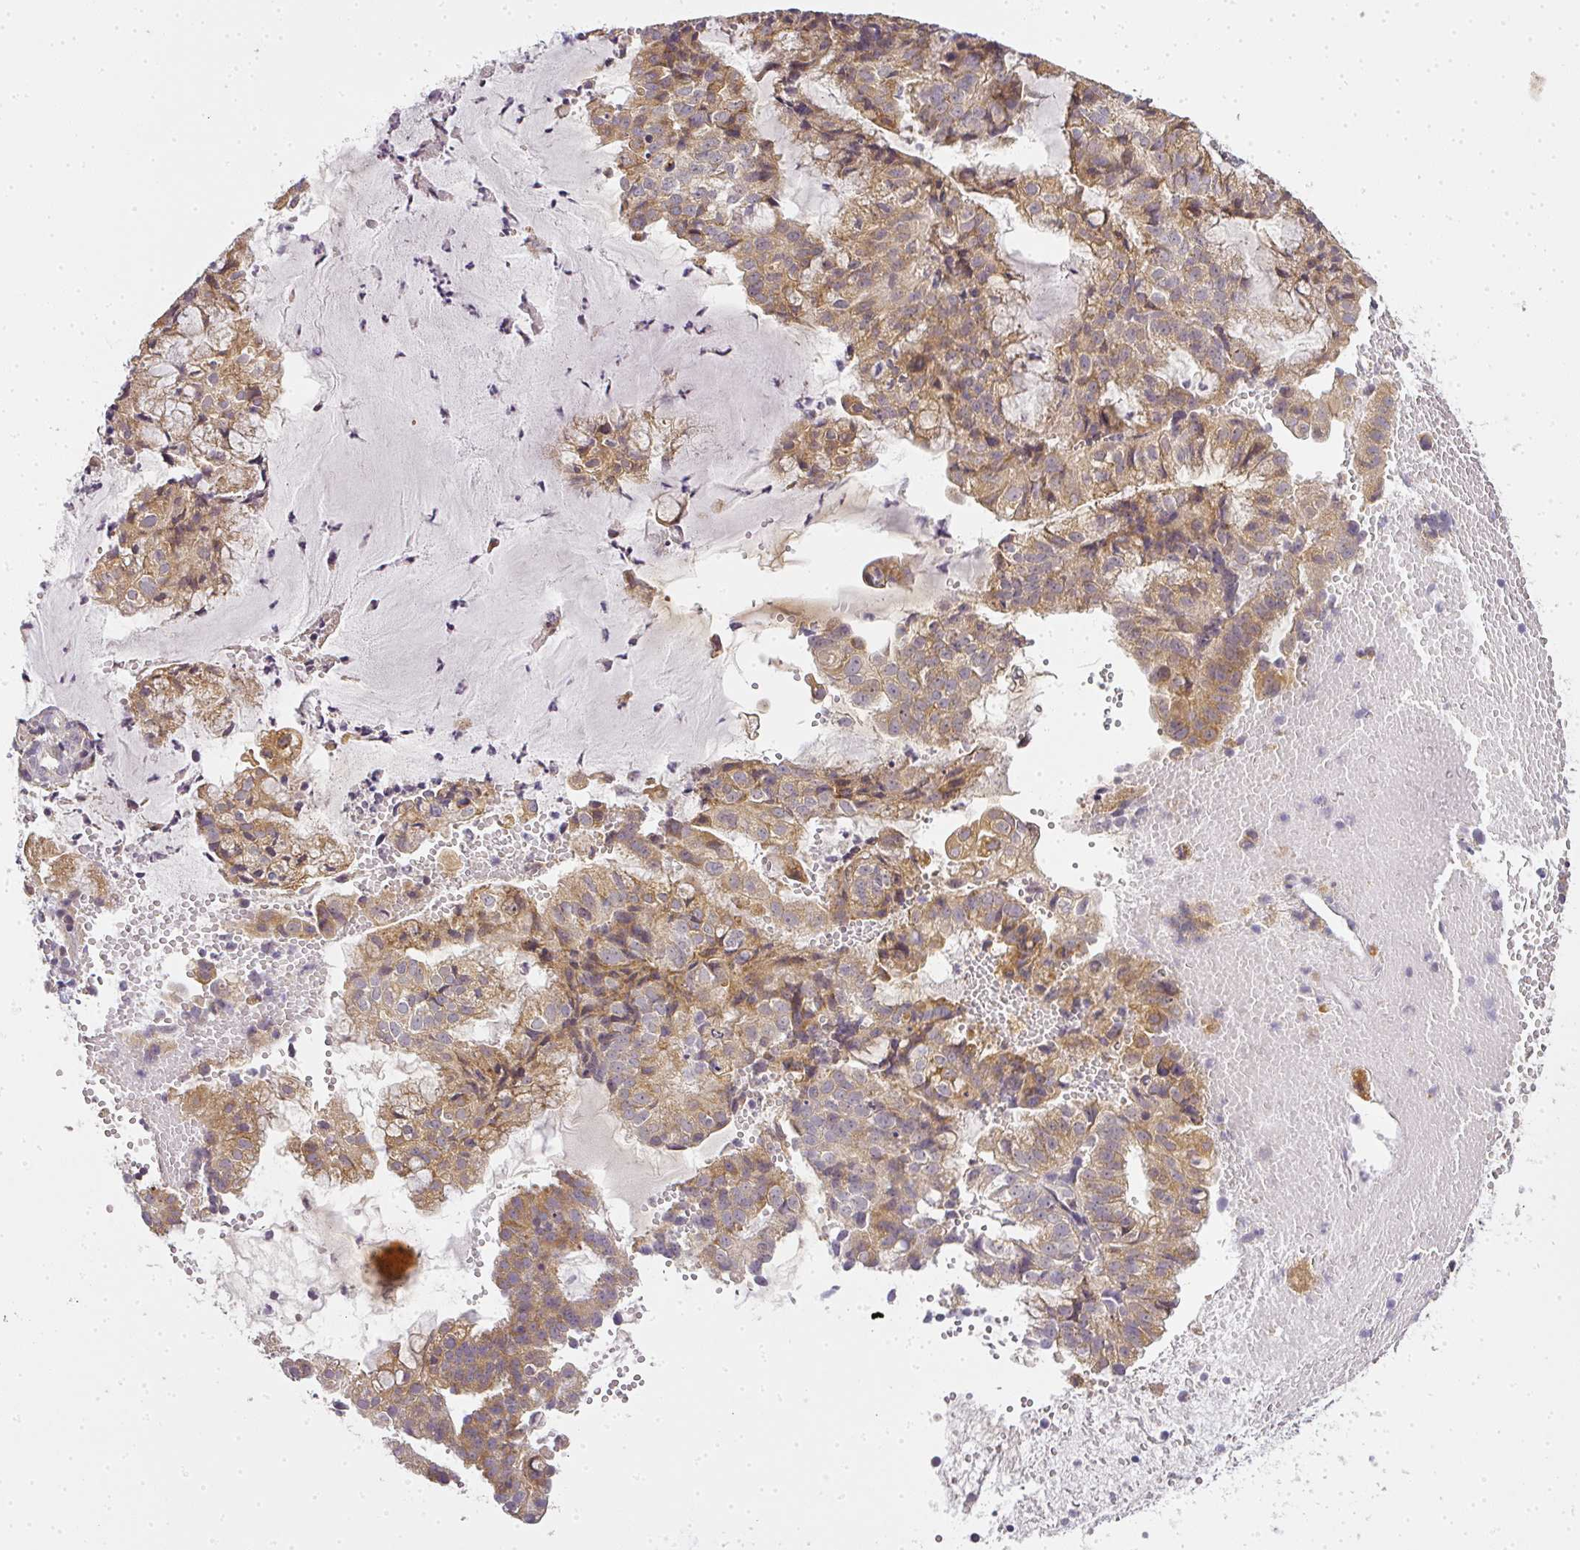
{"staining": {"intensity": "moderate", "quantity": ">75%", "location": "cytoplasmic/membranous"}, "tissue": "endometrial cancer", "cell_type": "Tumor cells", "image_type": "cancer", "snomed": [{"axis": "morphology", "description": "Adenocarcinoma, NOS"}, {"axis": "topography", "description": "Endometrium"}], "caption": "DAB (3,3'-diaminobenzidine) immunohistochemical staining of human endometrial cancer reveals moderate cytoplasmic/membranous protein expression in about >75% of tumor cells.", "gene": "MED19", "patient": {"sex": "female", "age": 76}}